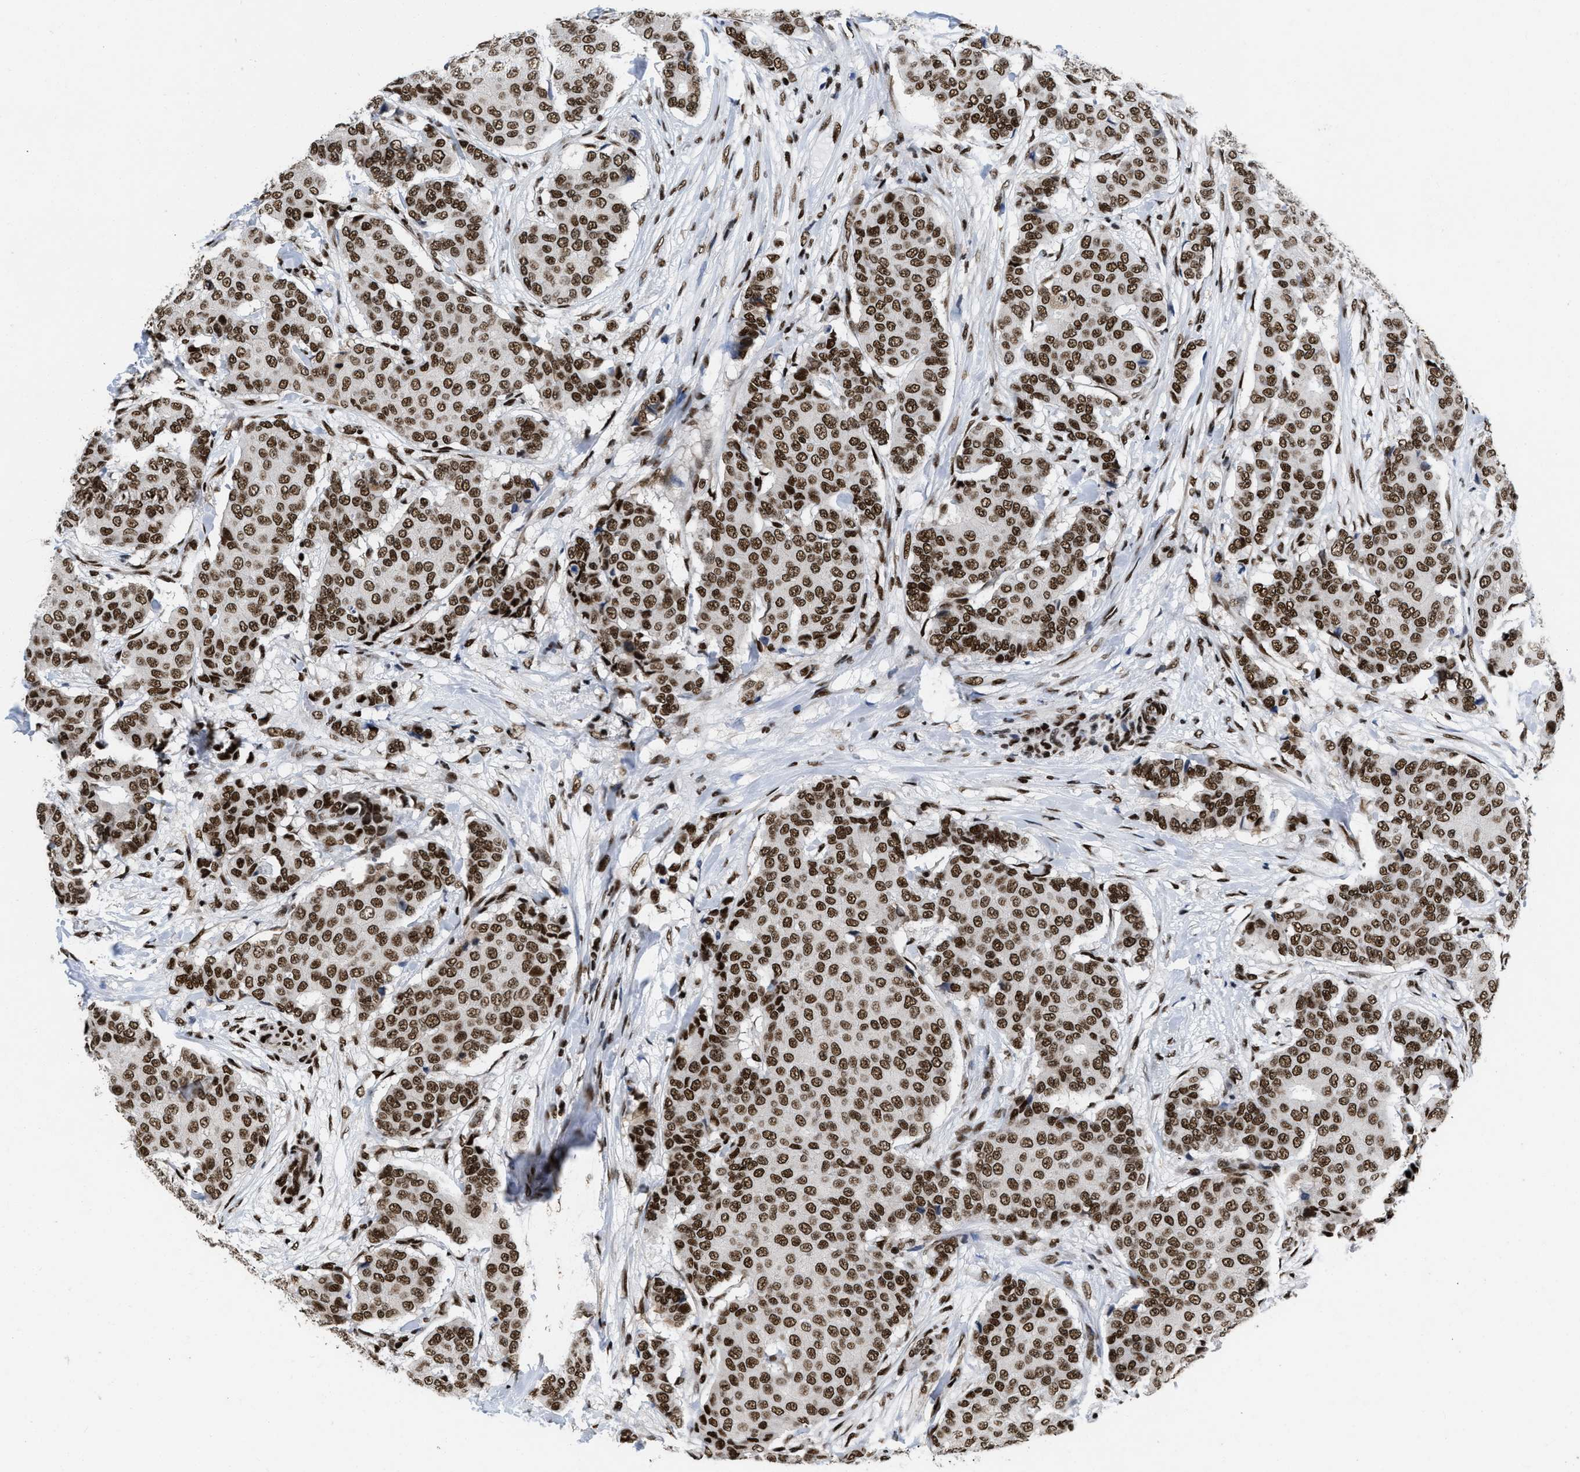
{"staining": {"intensity": "strong", "quantity": ">75%", "location": "nuclear"}, "tissue": "breast cancer", "cell_type": "Tumor cells", "image_type": "cancer", "snomed": [{"axis": "morphology", "description": "Duct carcinoma"}, {"axis": "topography", "description": "Breast"}], "caption": "Invasive ductal carcinoma (breast) stained with a protein marker displays strong staining in tumor cells.", "gene": "CREB1", "patient": {"sex": "female", "age": 75}}